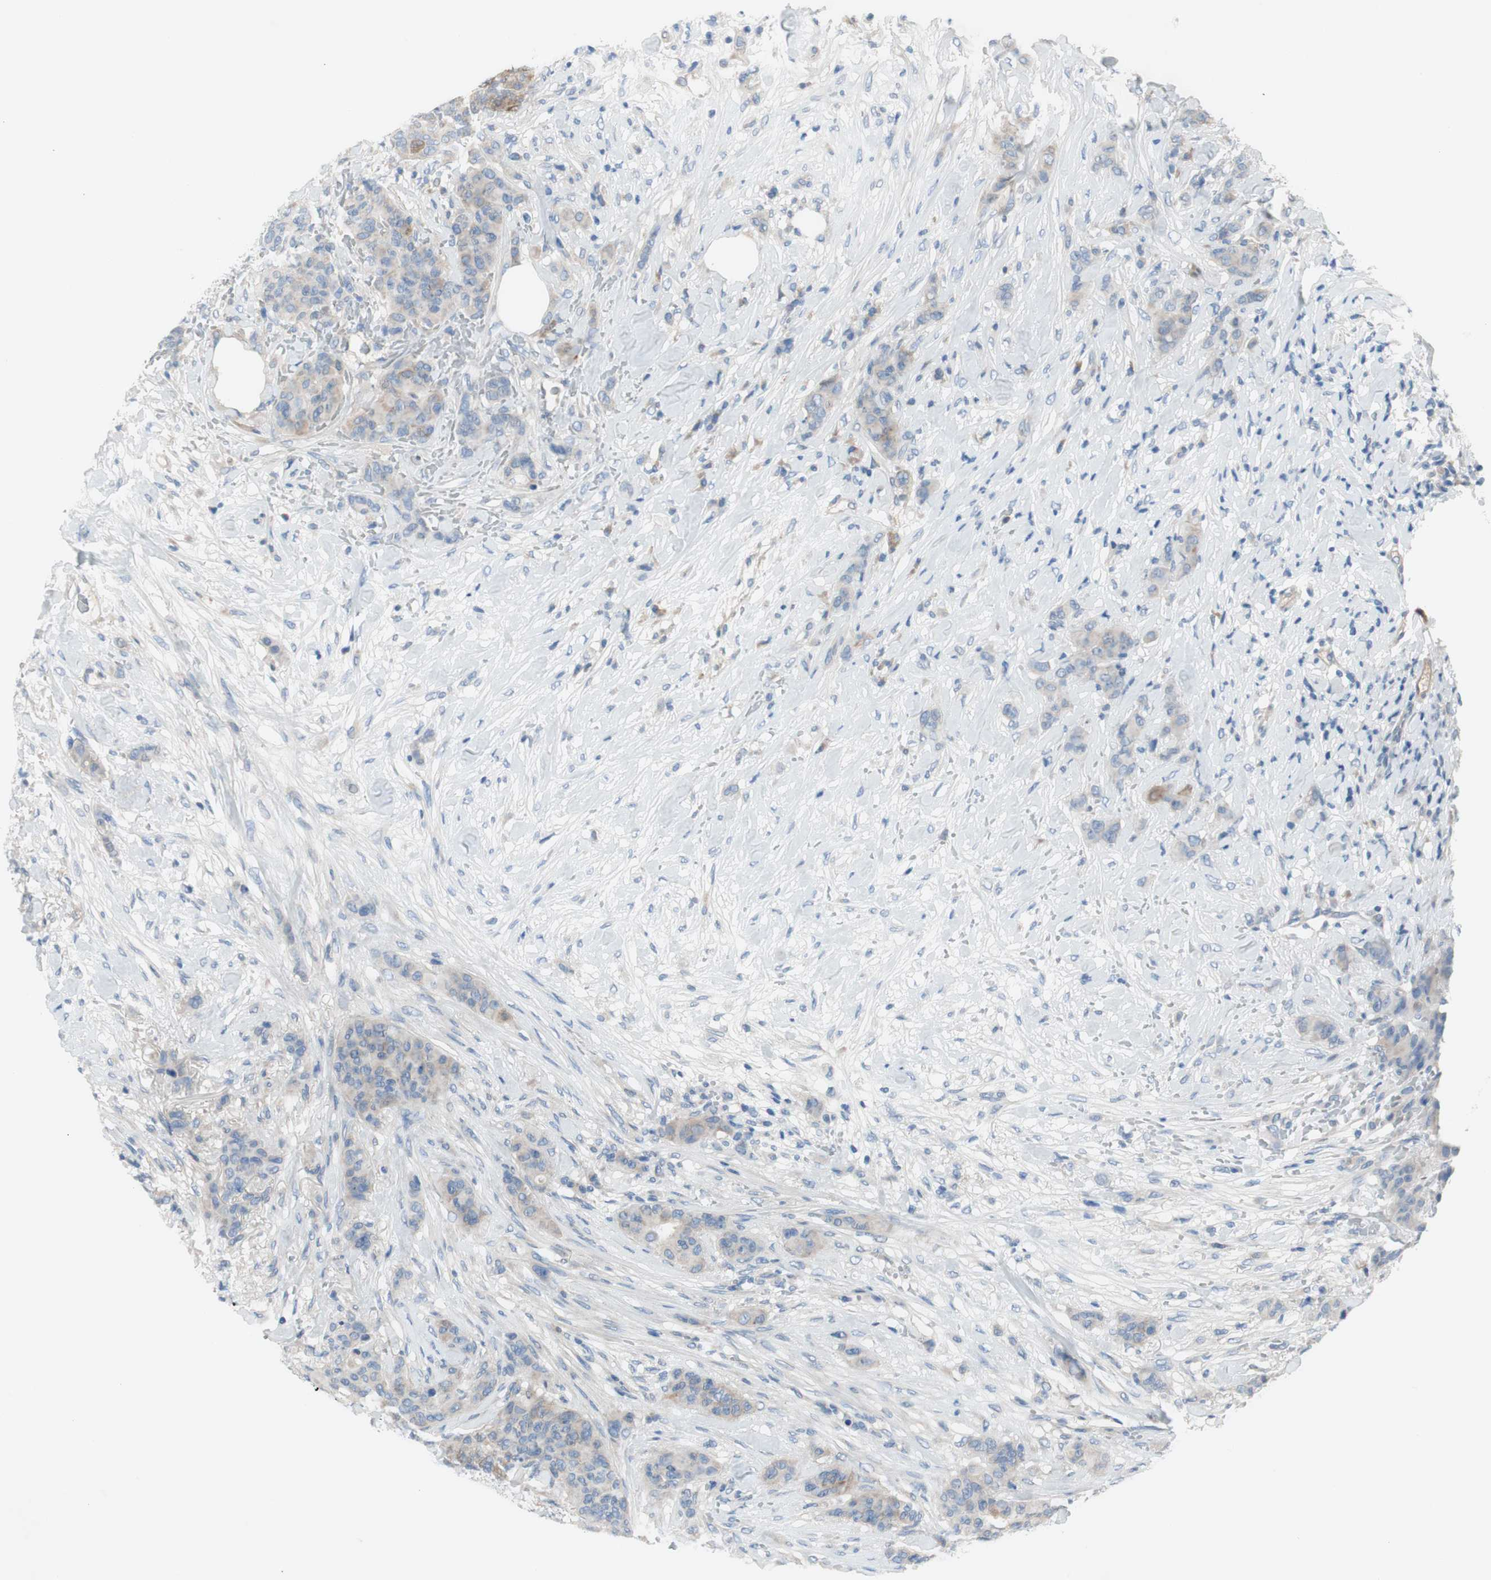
{"staining": {"intensity": "moderate", "quantity": "<25%", "location": "cytoplasmic/membranous"}, "tissue": "breast cancer", "cell_type": "Tumor cells", "image_type": "cancer", "snomed": [{"axis": "morphology", "description": "Duct carcinoma"}, {"axis": "topography", "description": "Breast"}], "caption": "Immunohistochemical staining of human intraductal carcinoma (breast) shows low levels of moderate cytoplasmic/membranous staining in approximately <25% of tumor cells. Nuclei are stained in blue.", "gene": "FDFT1", "patient": {"sex": "female", "age": 40}}